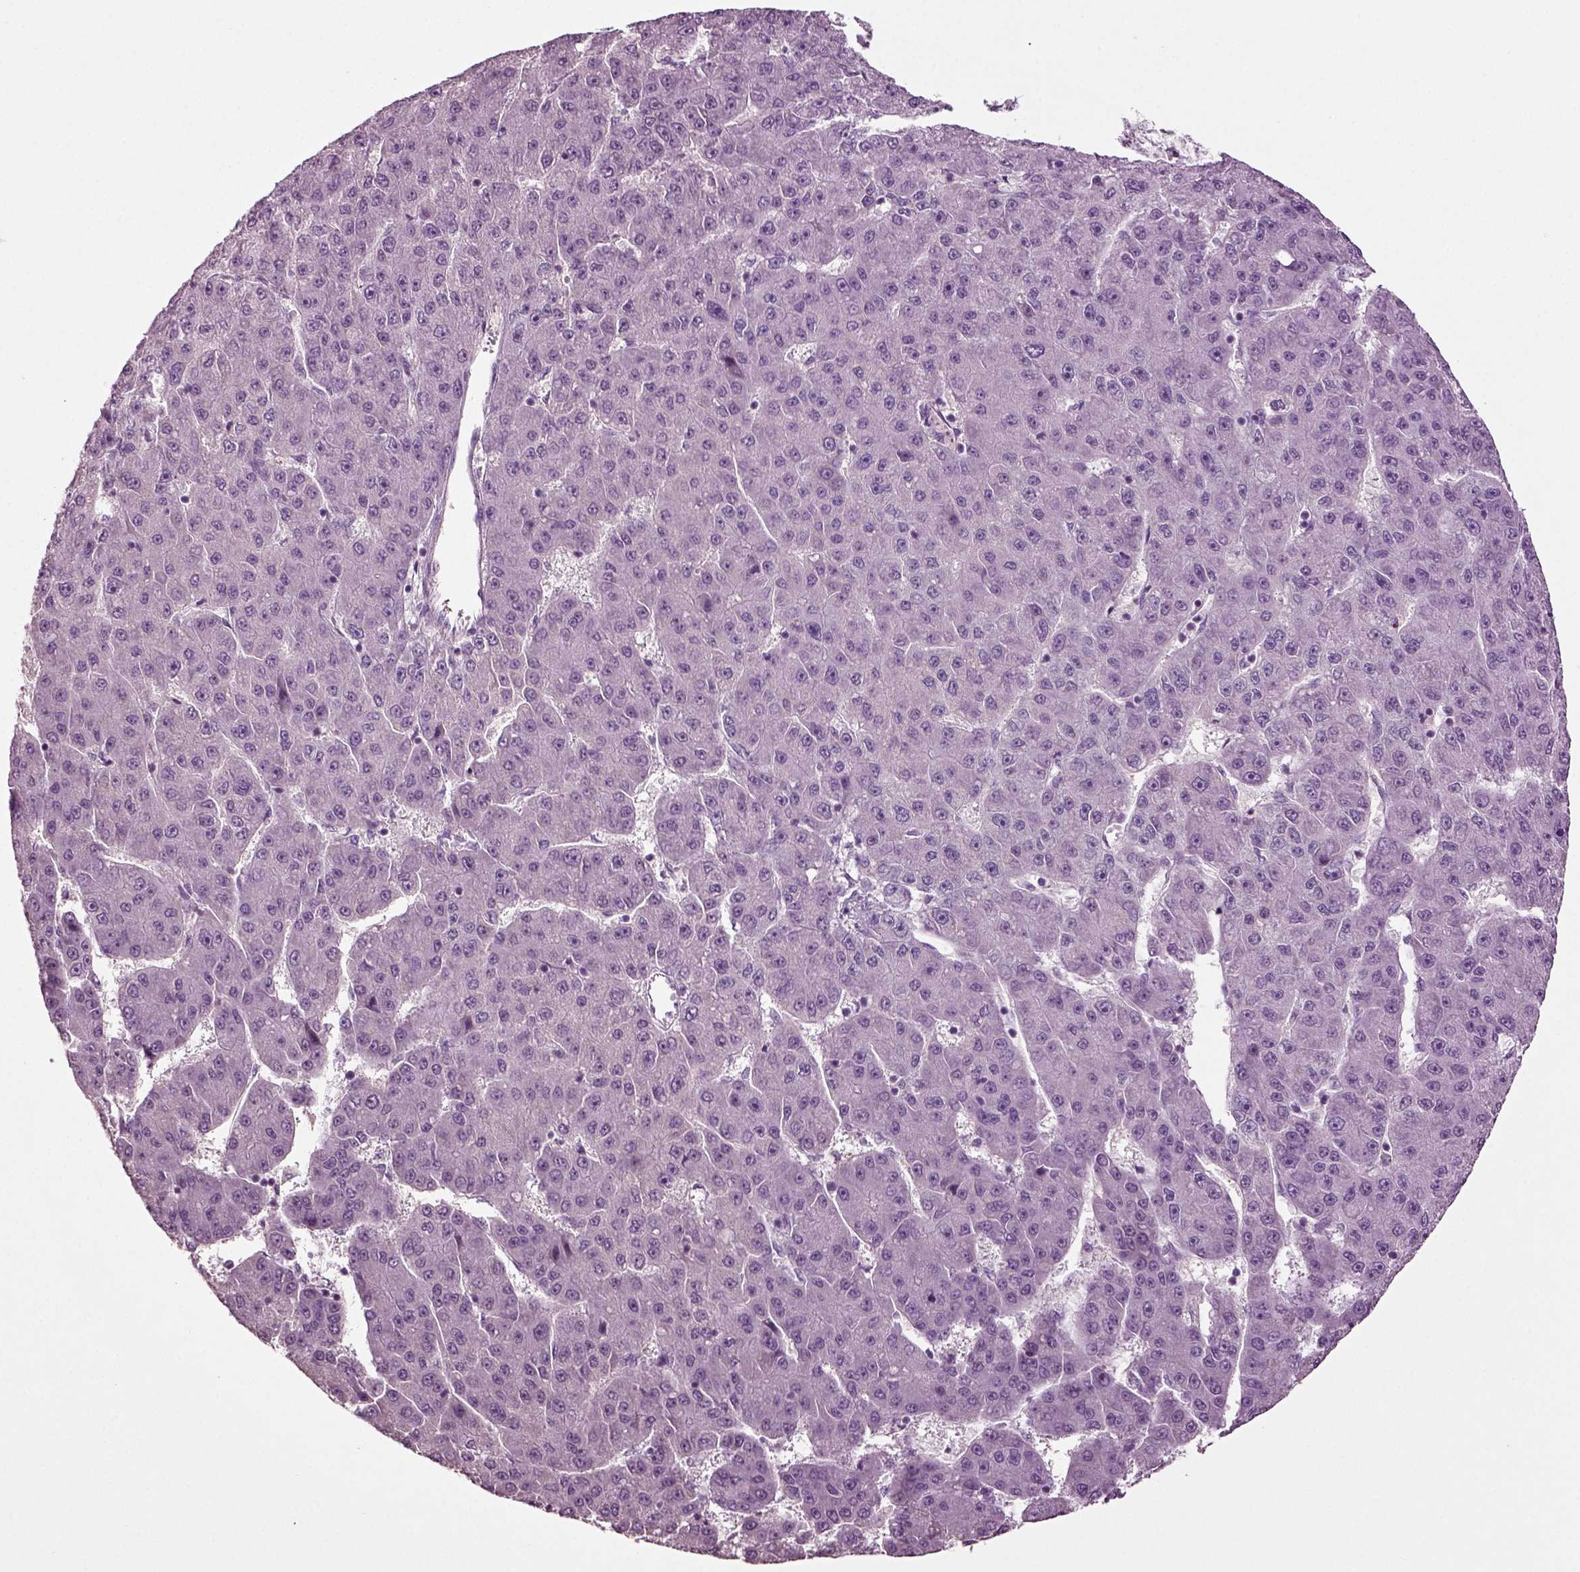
{"staining": {"intensity": "negative", "quantity": "none", "location": "none"}, "tissue": "liver cancer", "cell_type": "Tumor cells", "image_type": "cancer", "snomed": [{"axis": "morphology", "description": "Carcinoma, Hepatocellular, NOS"}, {"axis": "topography", "description": "Liver"}], "caption": "High power microscopy micrograph of an IHC photomicrograph of liver cancer (hepatocellular carcinoma), revealing no significant expression in tumor cells.", "gene": "DEFB118", "patient": {"sex": "male", "age": 67}}